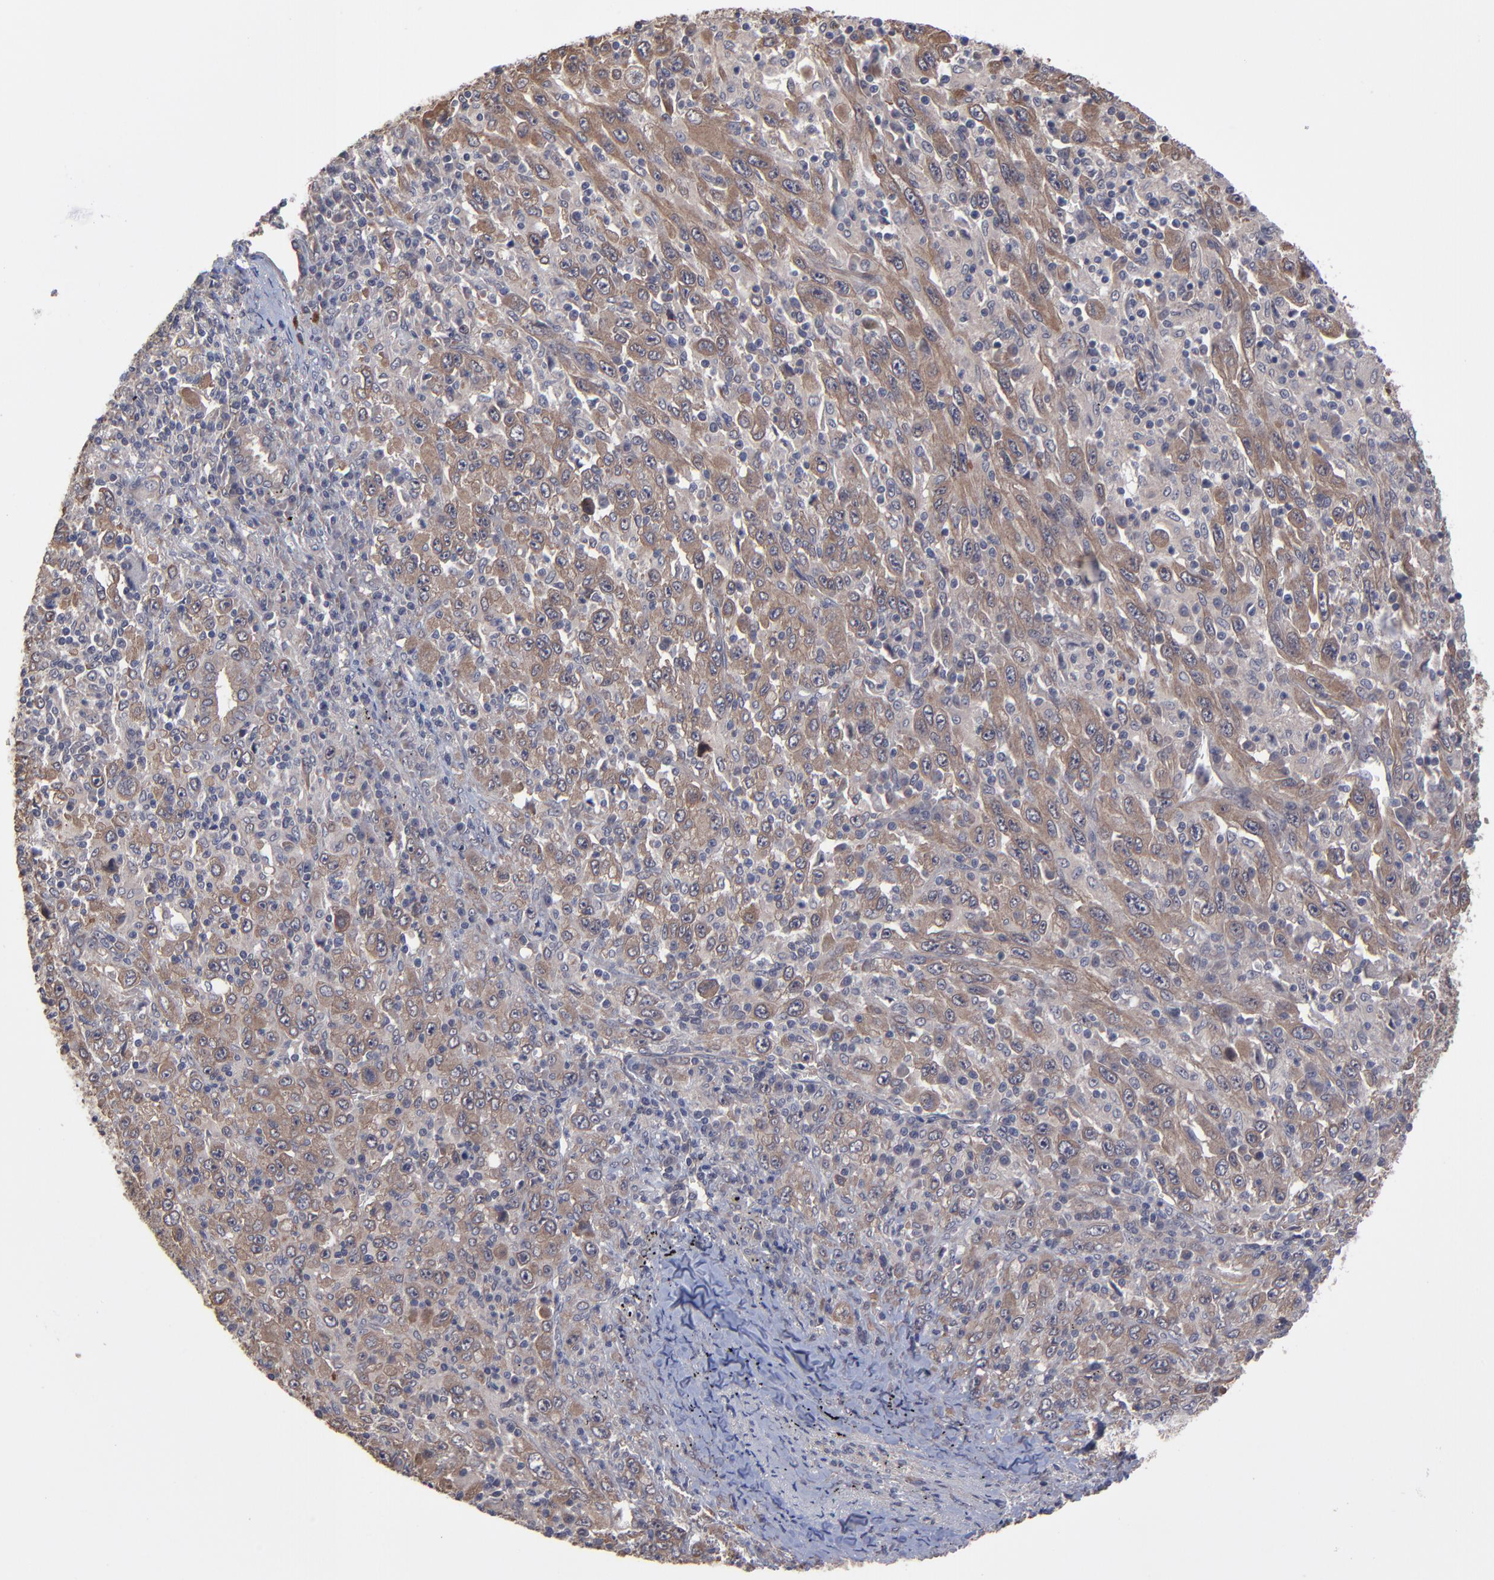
{"staining": {"intensity": "moderate", "quantity": ">75%", "location": "cytoplasmic/membranous"}, "tissue": "melanoma", "cell_type": "Tumor cells", "image_type": "cancer", "snomed": [{"axis": "morphology", "description": "Malignant melanoma, Metastatic site"}, {"axis": "topography", "description": "Skin"}], "caption": "Protein expression analysis of melanoma exhibits moderate cytoplasmic/membranous staining in about >75% of tumor cells.", "gene": "ZNF780B", "patient": {"sex": "female", "age": 56}}